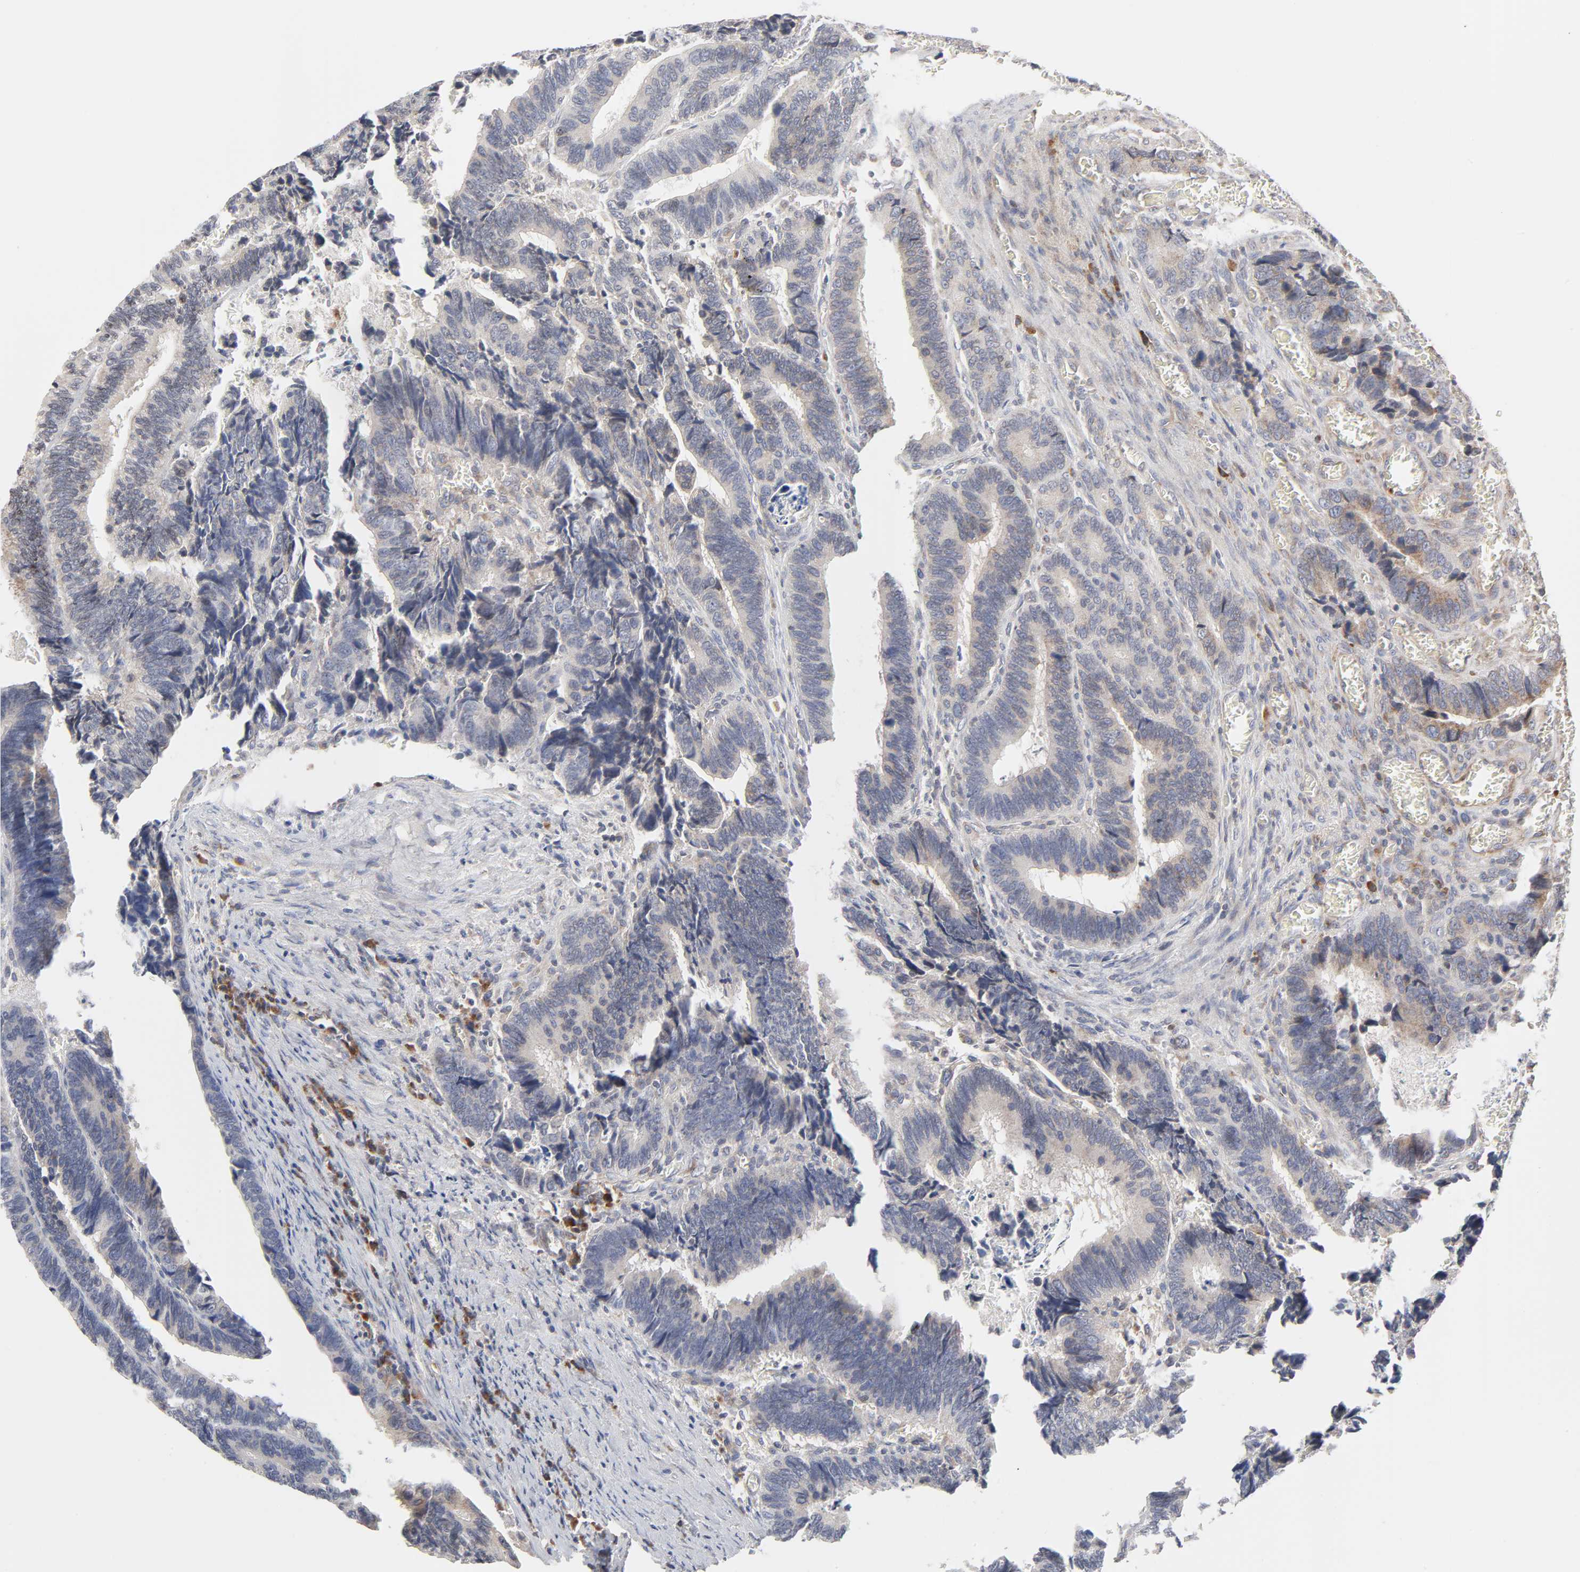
{"staining": {"intensity": "weak", "quantity": "25%-75%", "location": "cytoplasmic/membranous"}, "tissue": "colorectal cancer", "cell_type": "Tumor cells", "image_type": "cancer", "snomed": [{"axis": "morphology", "description": "Adenocarcinoma, NOS"}, {"axis": "topography", "description": "Colon"}], "caption": "The histopathology image shows a brown stain indicating the presence of a protein in the cytoplasmic/membranous of tumor cells in adenocarcinoma (colorectal). (Stains: DAB (3,3'-diaminobenzidine) in brown, nuclei in blue, Microscopy: brightfield microscopy at high magnification).", "gene": "IL4R", "patient": {"sex": "male", "age": 72}}